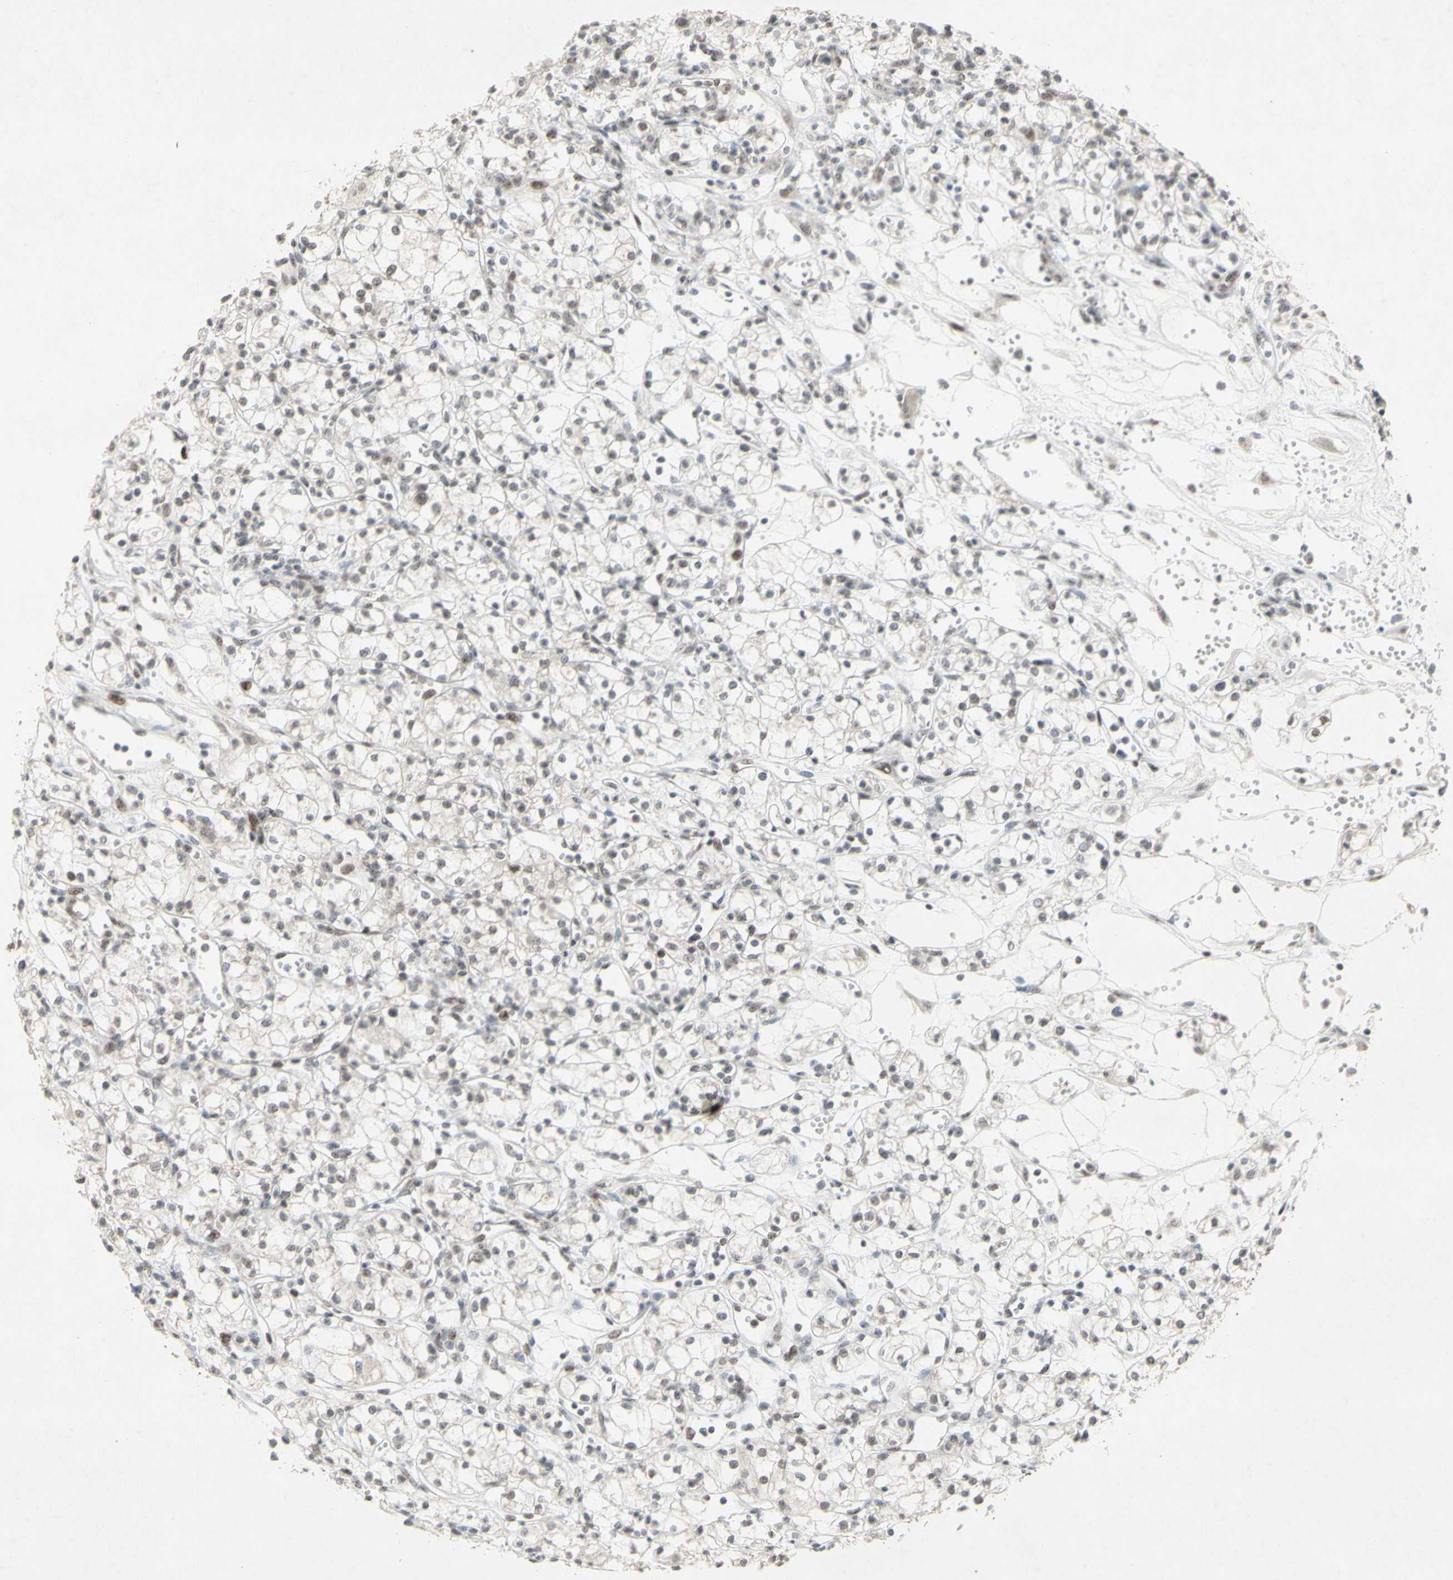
{"staining": {"intensity": "weak", "quantity": "25%-75%", "location": "nuclear"}, "tissue": "renal cancer", "cell_type": "Tumor cells", "image_type": "cancer", "snomed": [{"axis": "morphology", "description": "Normal tissue, NOS"}, {"axis": "morphology", "description": "Adenocarcinoma, NOS"}, {"axis": "topography", "description": "Kidney"}], "caption": "Immunohistochemistry (IHC) of adenocarcinoma (renal) demonstrates low levels of weak nuclear expression in approximately 25%-75% of tumor cells. (Brightfield microscopy of DAB IHC at high magnification).", "gene": "CENPB", "patient": {"sex": "male", "age": 59}}